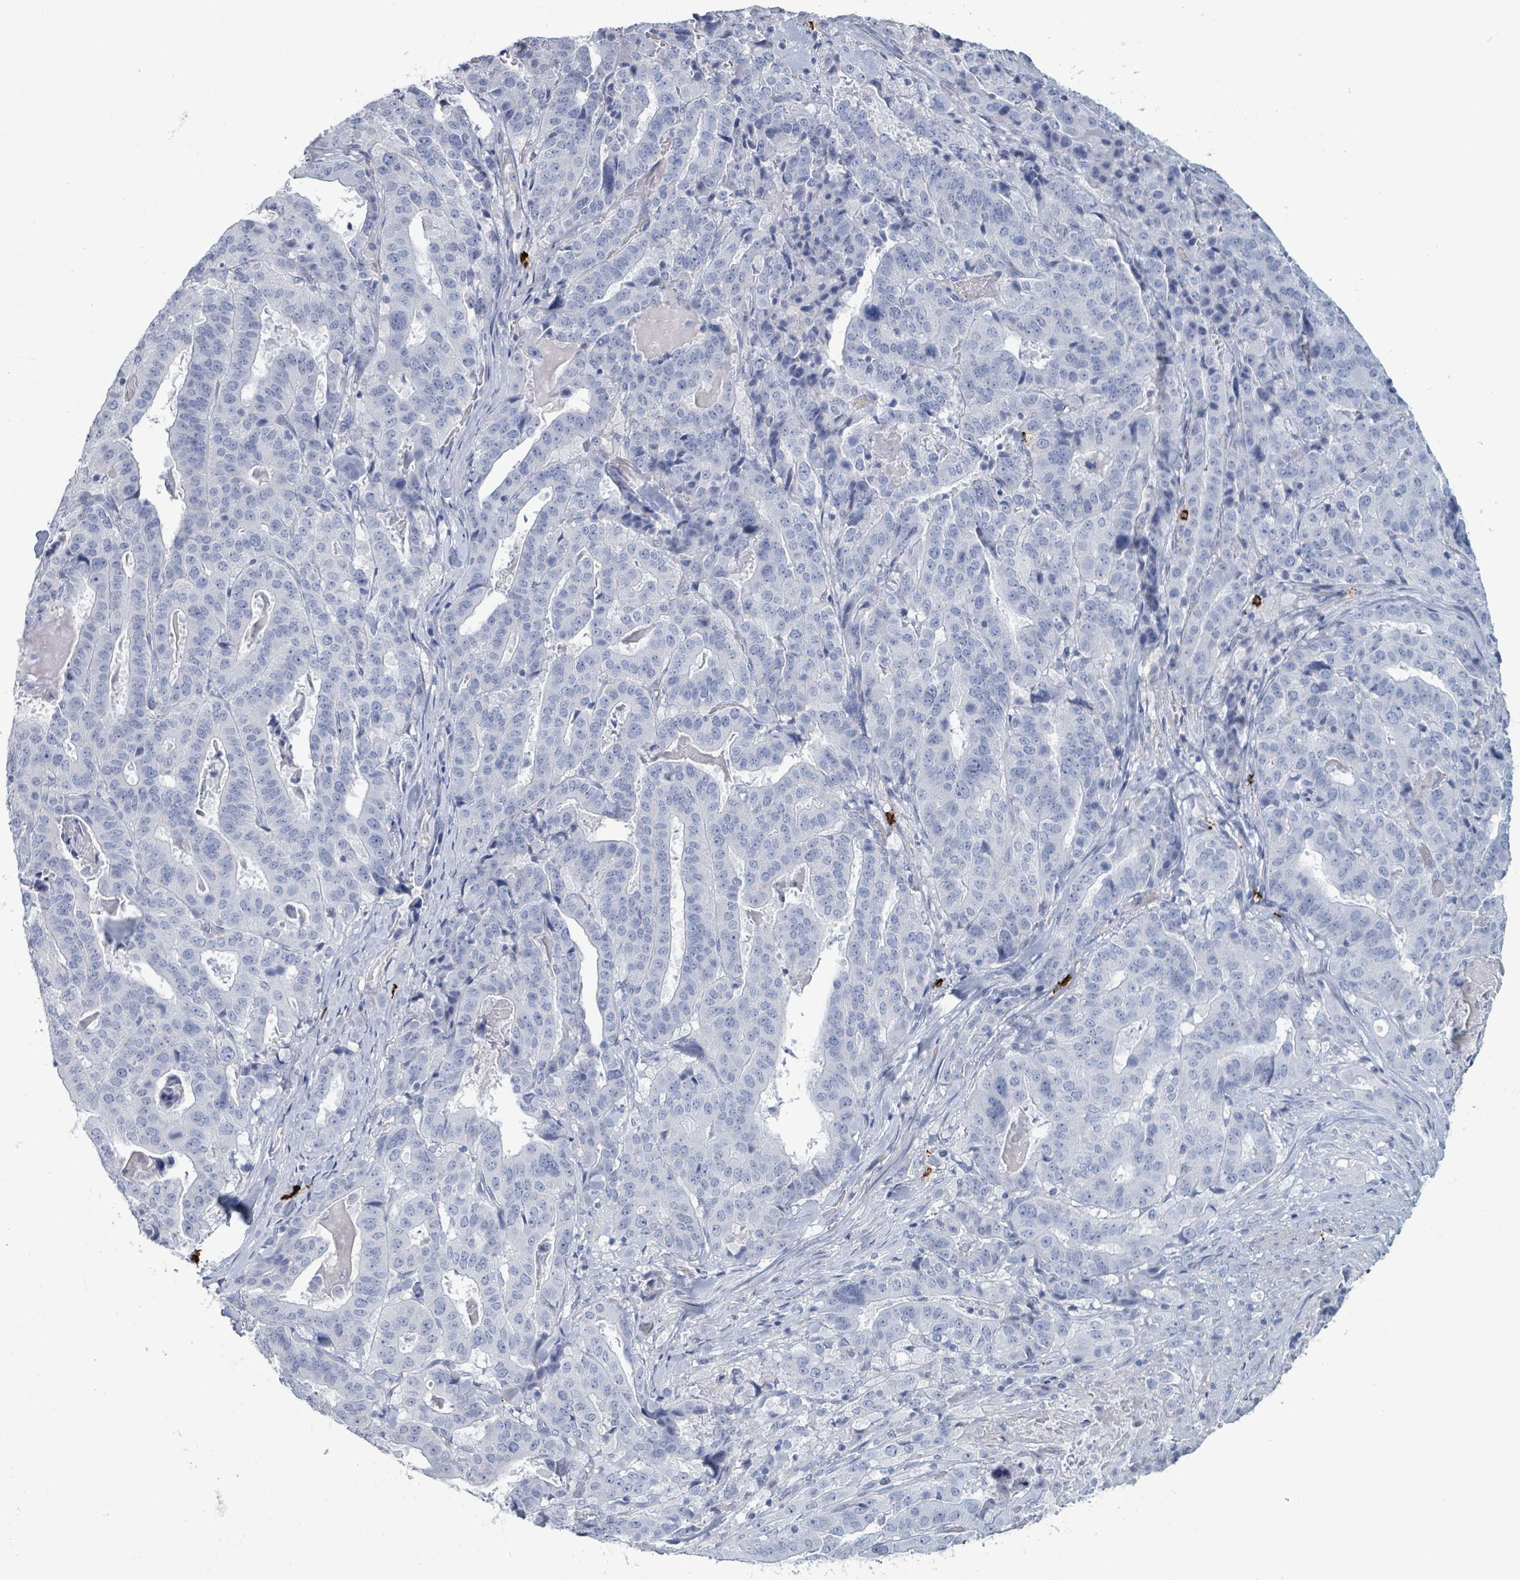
{"staining": {"intensity": "negative", "quantity": "none", "location": "none"}, "tissue": "stomach cancer", "cell_type": "Tumor cells", "image_type": "cancer", "snomed": [{"axis": "morphology", "description": "Adenocarcinoma, NOS"}, {"axis": "topography", "description": "Stomach"}], "caption": "This is a histopathology image of immunohistochemistry (IHC) staining of stomach cancer (adenocarcinoma), which shows no staining in tumor cells. (DAB immunohistochemistry (IHC), high magnification).", "gene": "VPS13D", "patient": {"sex": "male", "age": 48}}